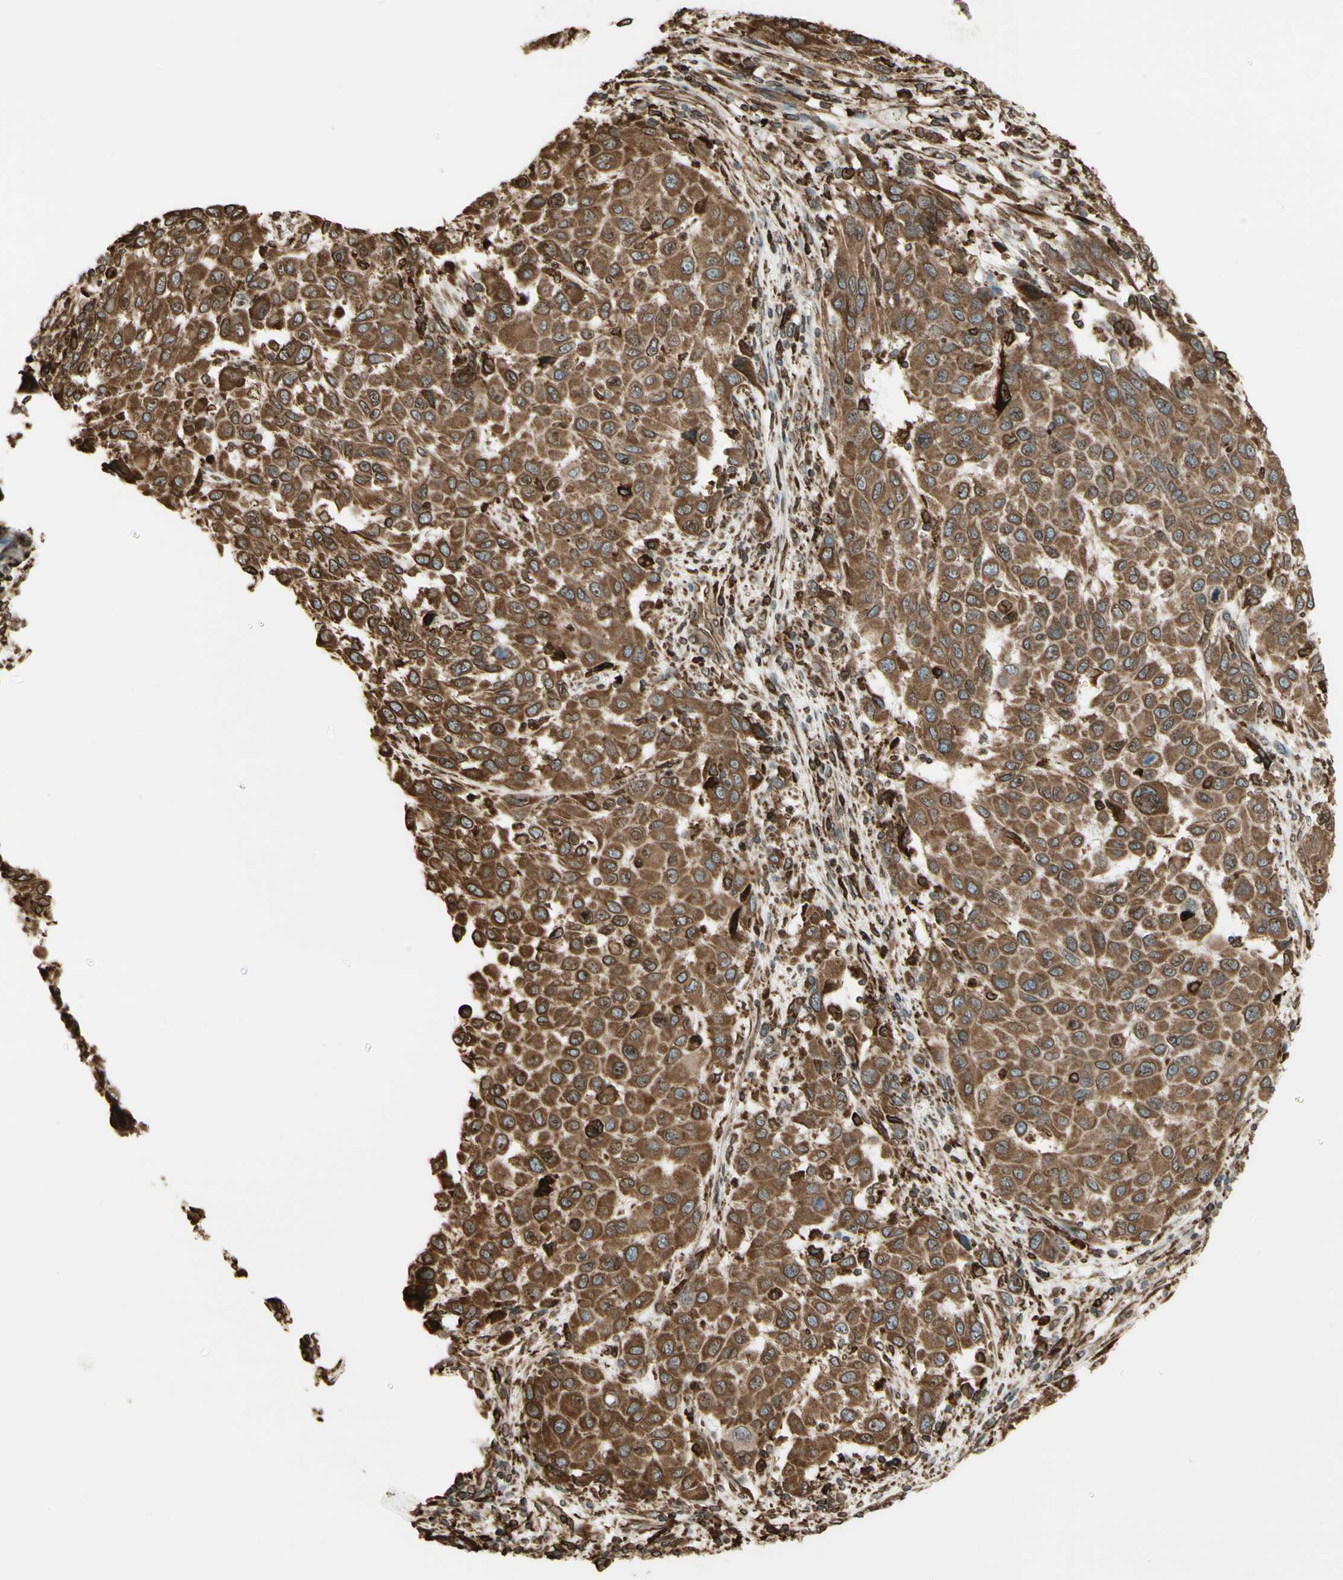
{"staining": {"intensity": "moderate", "quantity": ">75%", "location": "cytoplasmic/membranous"}, "tissue": "melanoma", "cell_type": "Tumor cells", "image_type": "cancer", "snomed": [{"axis": "morphology", "description": "Malignant melanoma, Metastatic site"}, {"axis": "topography", "description": "Lymph node"}], "caption": "Moderate cytoplasmic/membranous expression for a protein is seen in approximately >75% of tumor cells of melanoma using immunohistochemistry.", "gene": "CANX", "patient": {"sex": "male", "age": 61}}